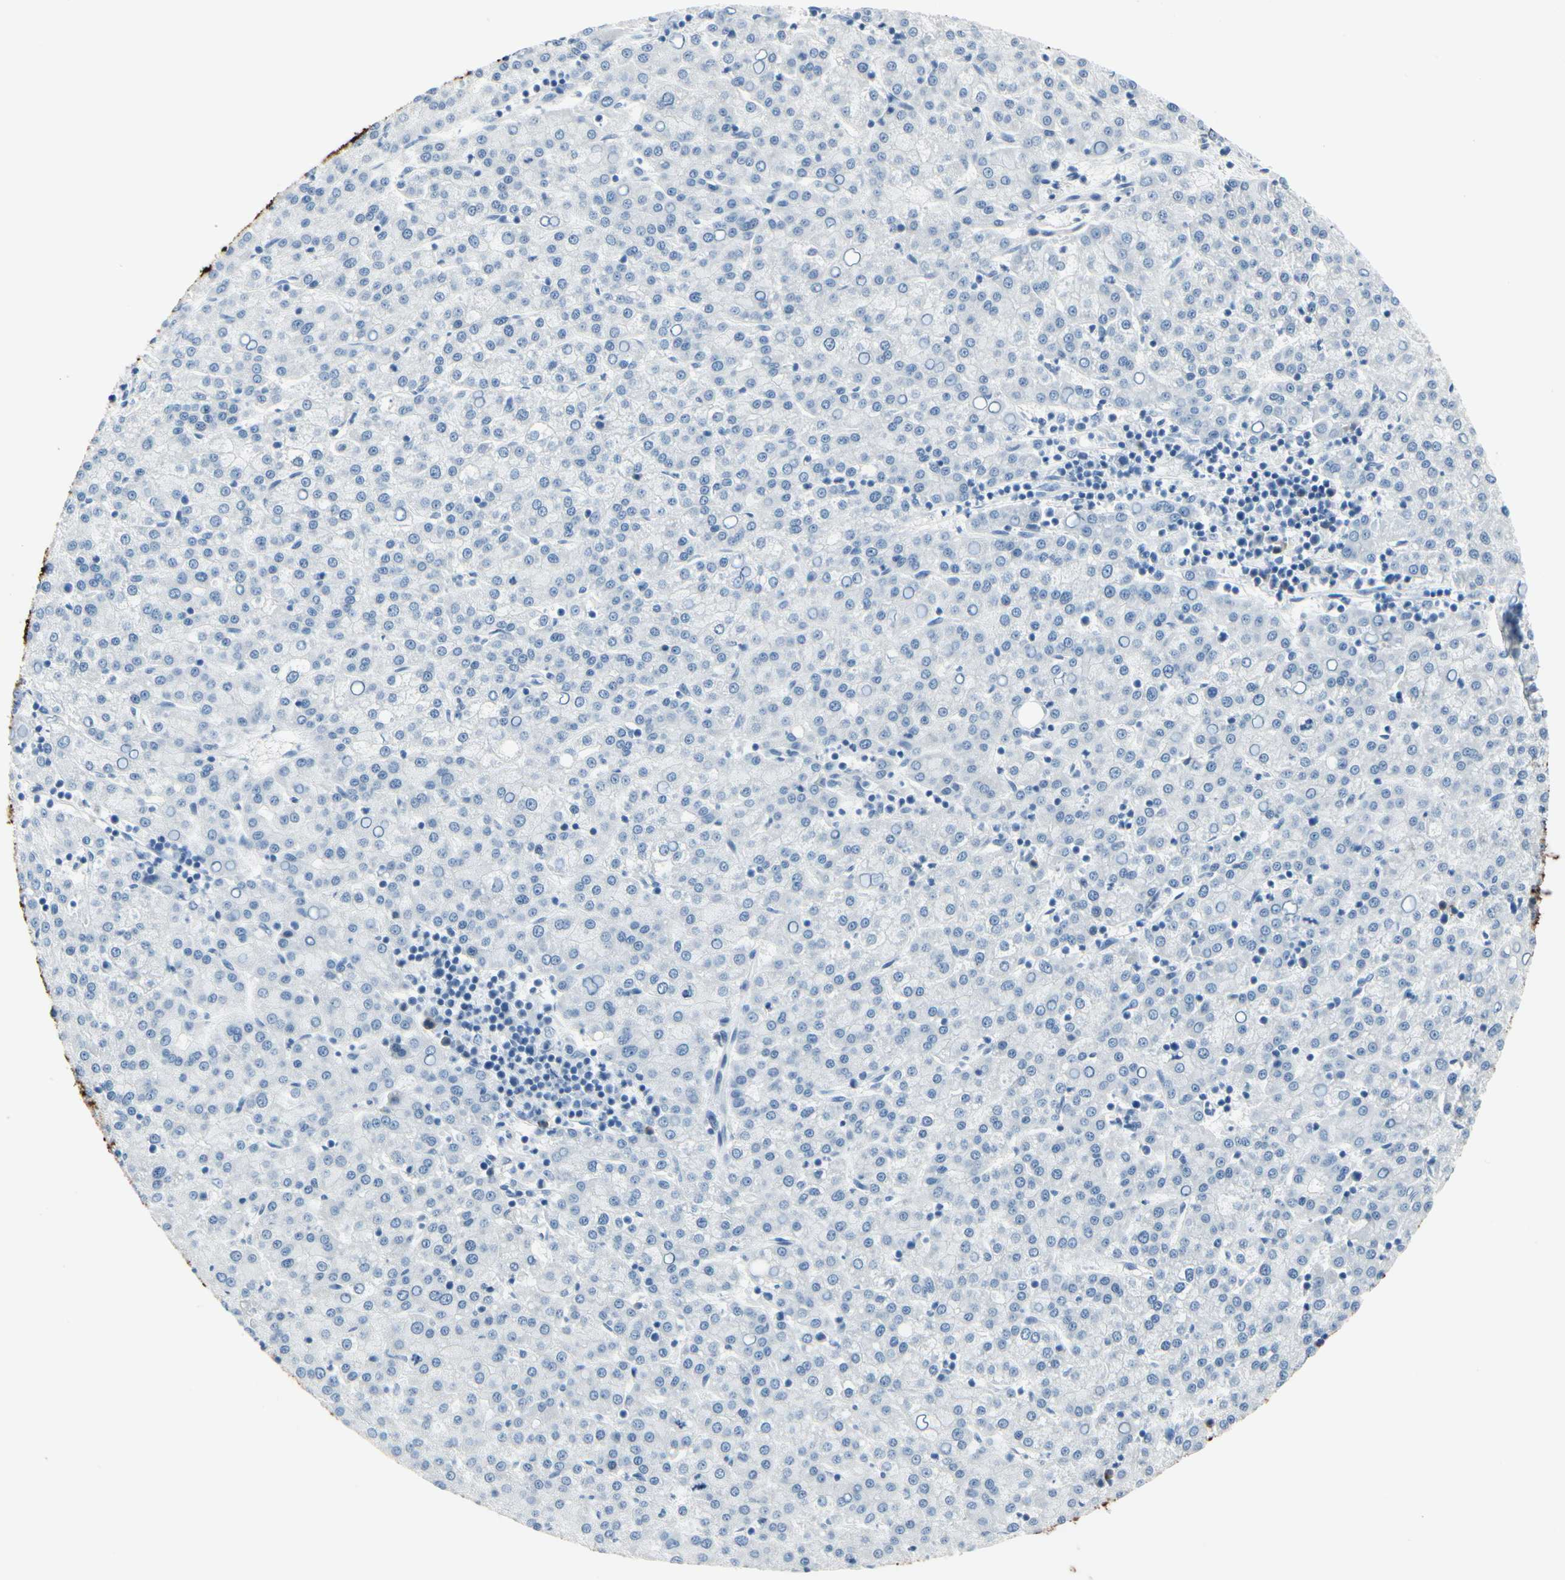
{"staining": {"intensity": "negative", "quantity": "none", "location": "none"}, "tissue": "liver cancer", "cell_type": "Tumor cells", "image_type": "cancer", "snomed": [{"axis": "morphology", "description": "Carcinoma, Hepatocellular, NOS"}, {"axis": "topography", "description": "Liver"}], "caption": "This is an immunohistochemistry (IHC) image of liver cancer. There is no positivity in tumor cells.", "gene": "MUC5B", "patient": {"sex": "female", "age": 58}}